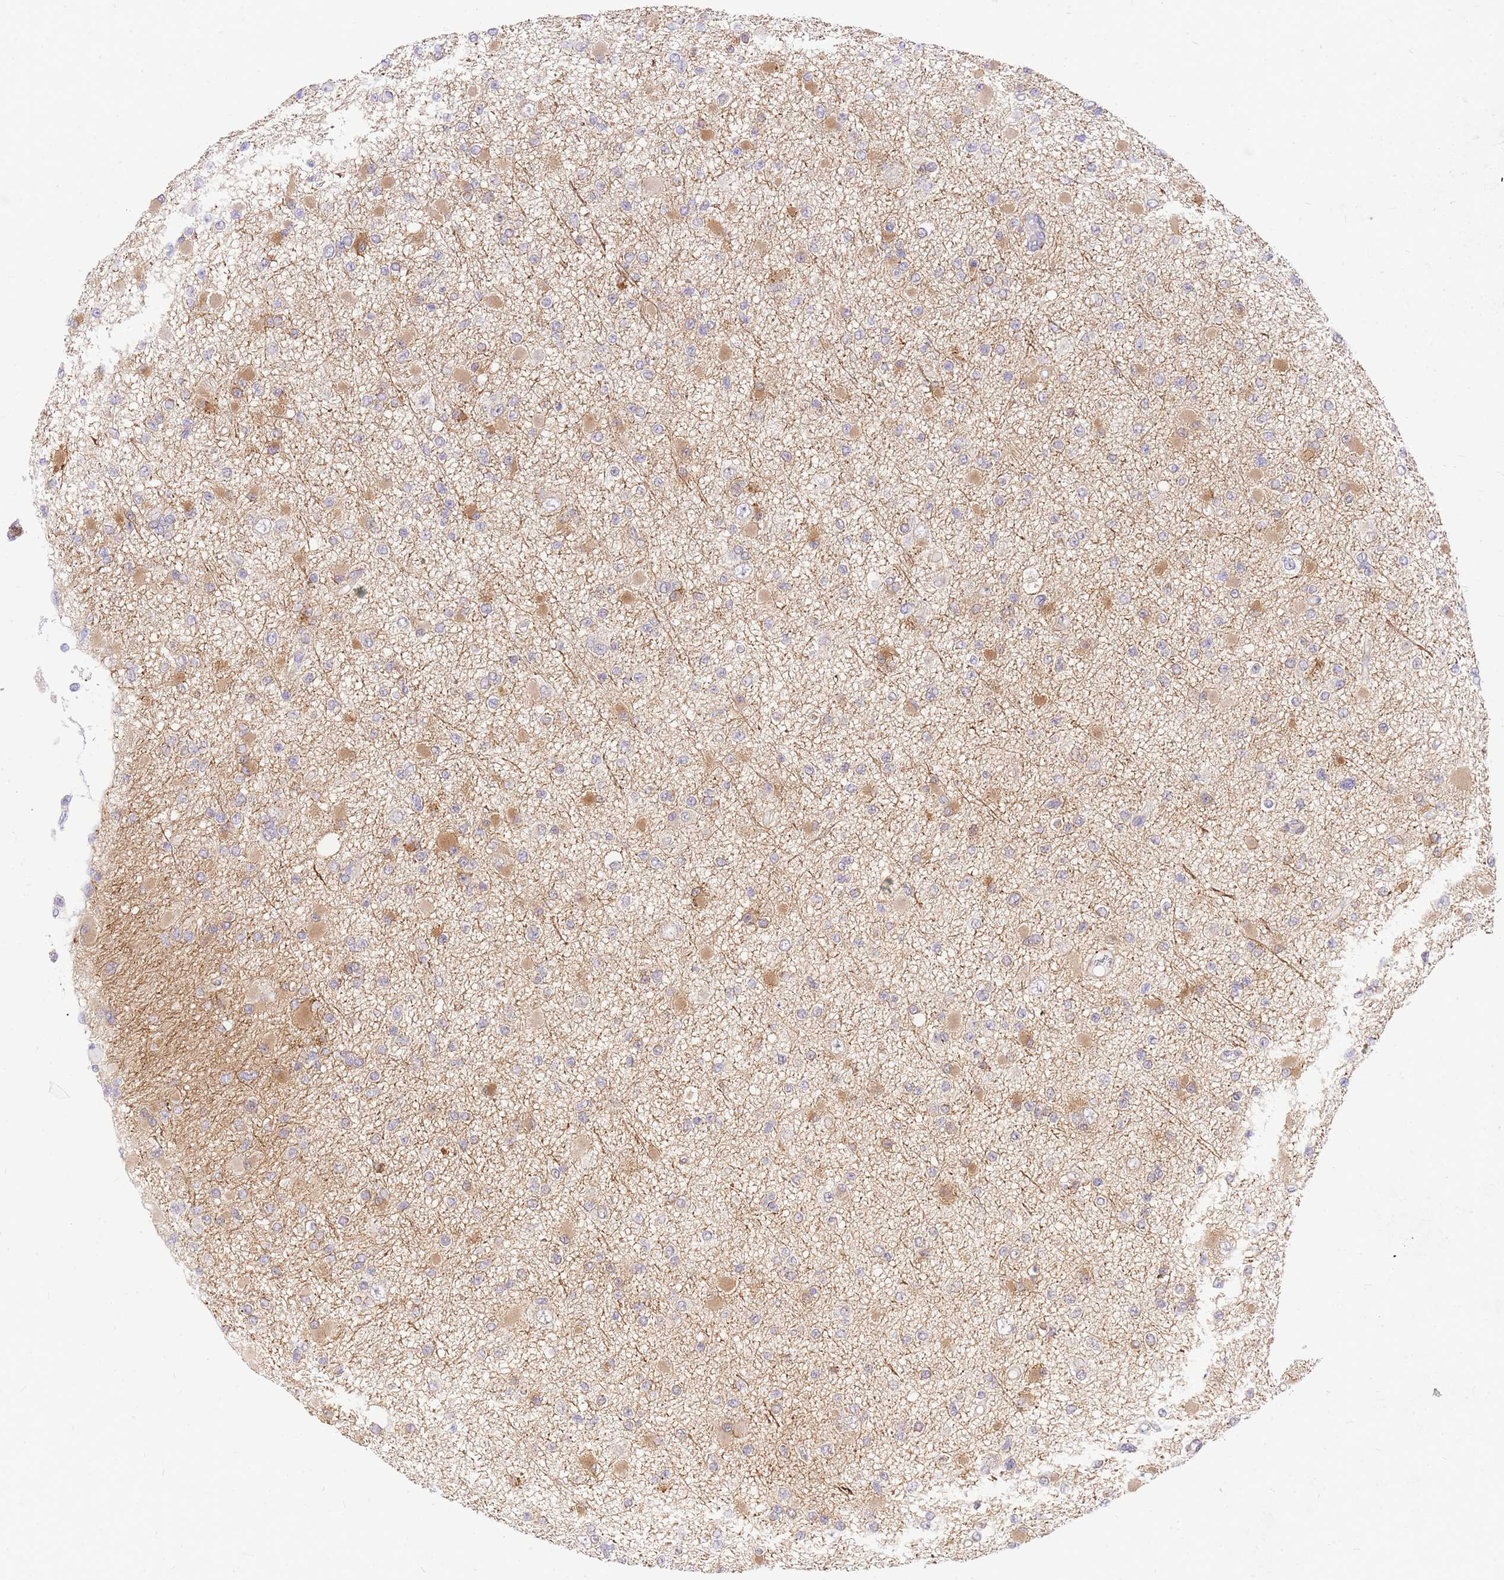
{"staining": {"intensity": "moderate", "quantity": "<25%", "location": "cytoplasmic/membranous"}, "tissue": "glioma", "cell_type": "Tumor cells", "image_type": "cancer", "snomed": [{"axis": "morphology", "description": "Glioma, malignant, Low grade"}, {"axis": "topography", "description": "Brain"}], "caption": "Immunohistochemical staining of malignant low-grade glioma shows low levels of moderate cytoplasmic/membranous positivity in approximately <25% of tumor cells.", "gene": "S100PBP", "patient": {"sex": "female", "age": 22}}